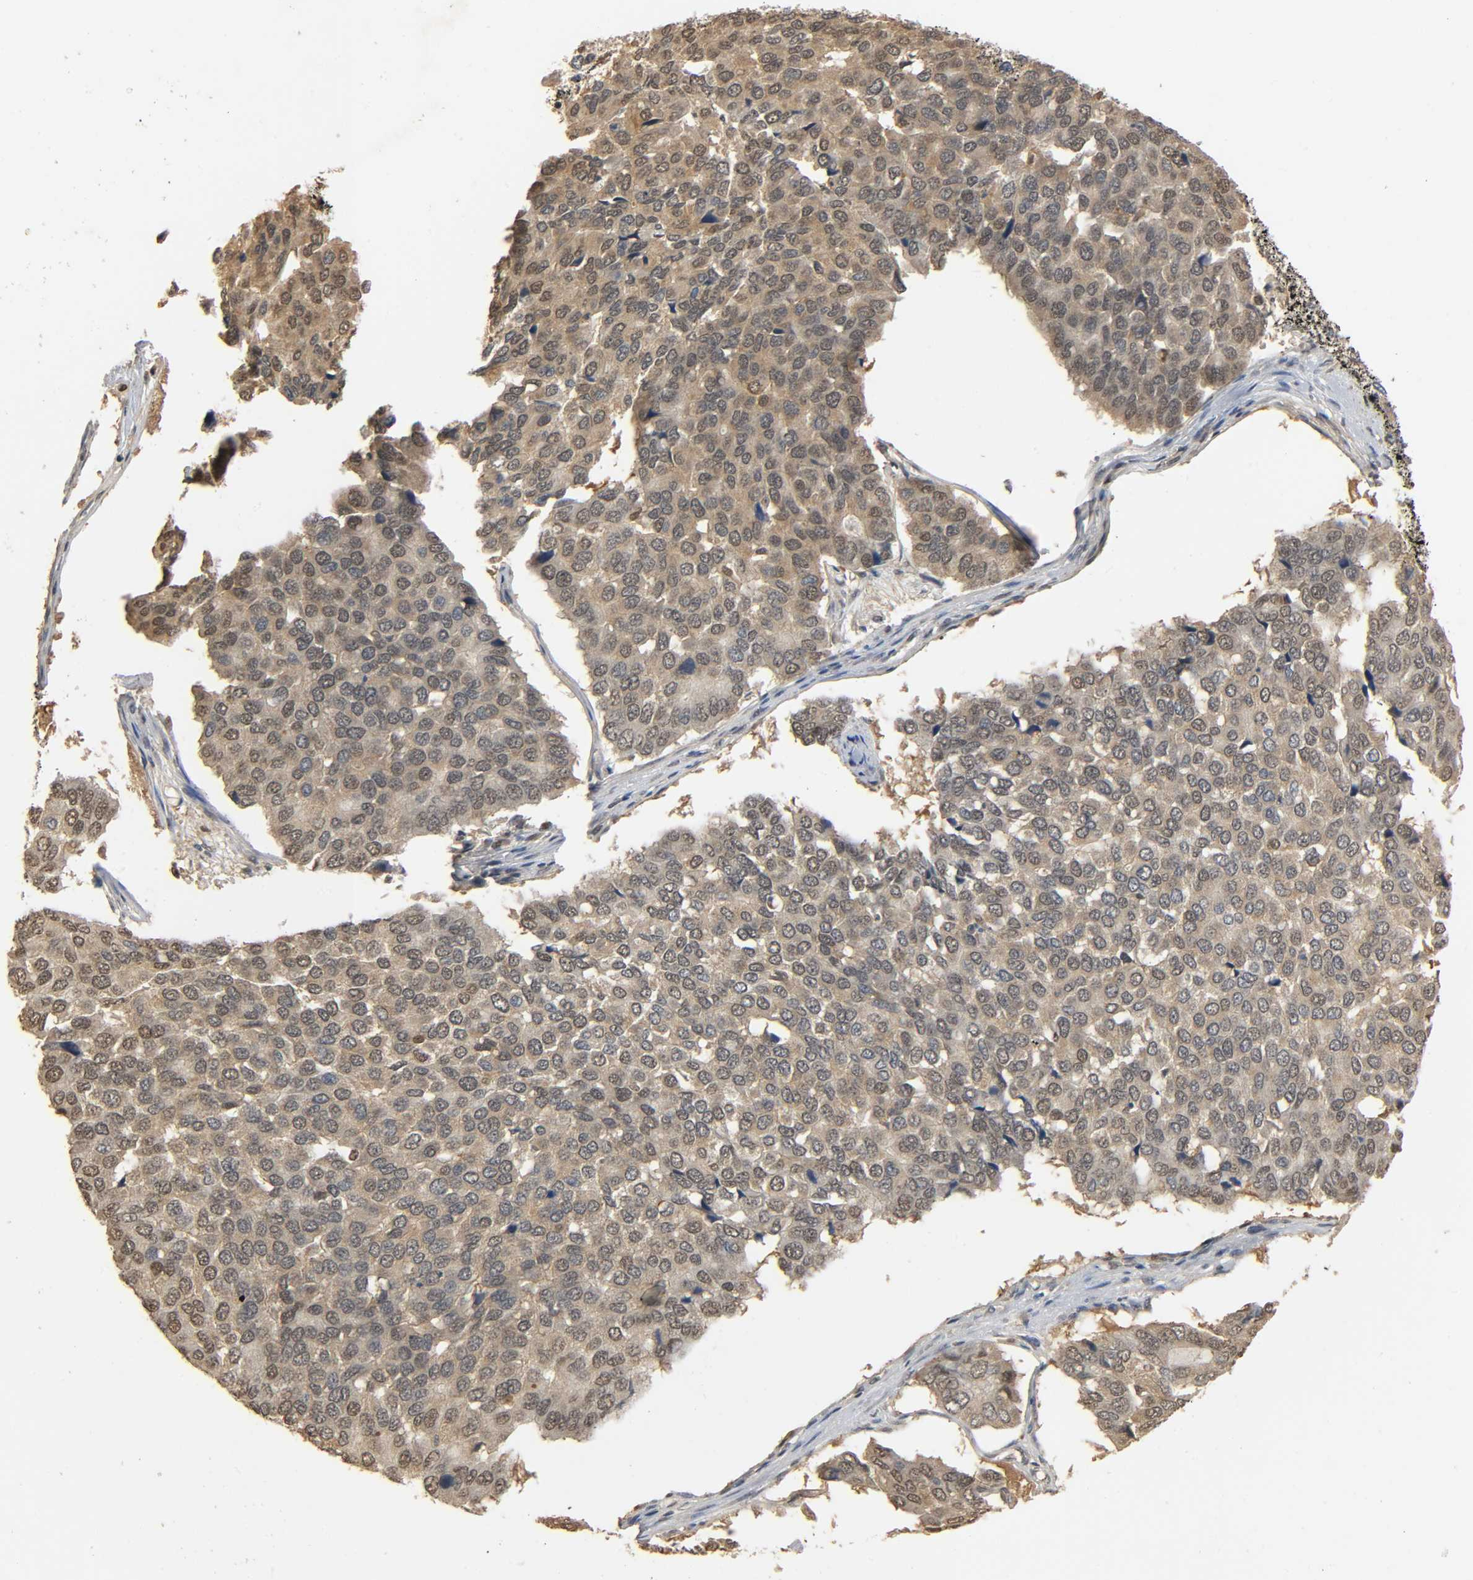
{"staining": {"intensity": "weak", "quantity": ">75%", "location": "cytoplasmic/membranous,nuclear"}, "tissue": "pancreatic cancer", "cell_type": "Tumor cells", "image_type": "cancer", "snomed": [{"axis": "morphology", "description": "Adenocarcinoma, NOS"}, {"axis": "topography", "description": "Pancreas"}], "caption": "Protein staining of pancreatic cancer tissue displays weak cytoplasmic/membranous and nuclear staining in about >75% of tumor cells.", "gene": "ZFPM2", "patient": {"sex": "male", "age": 50}}